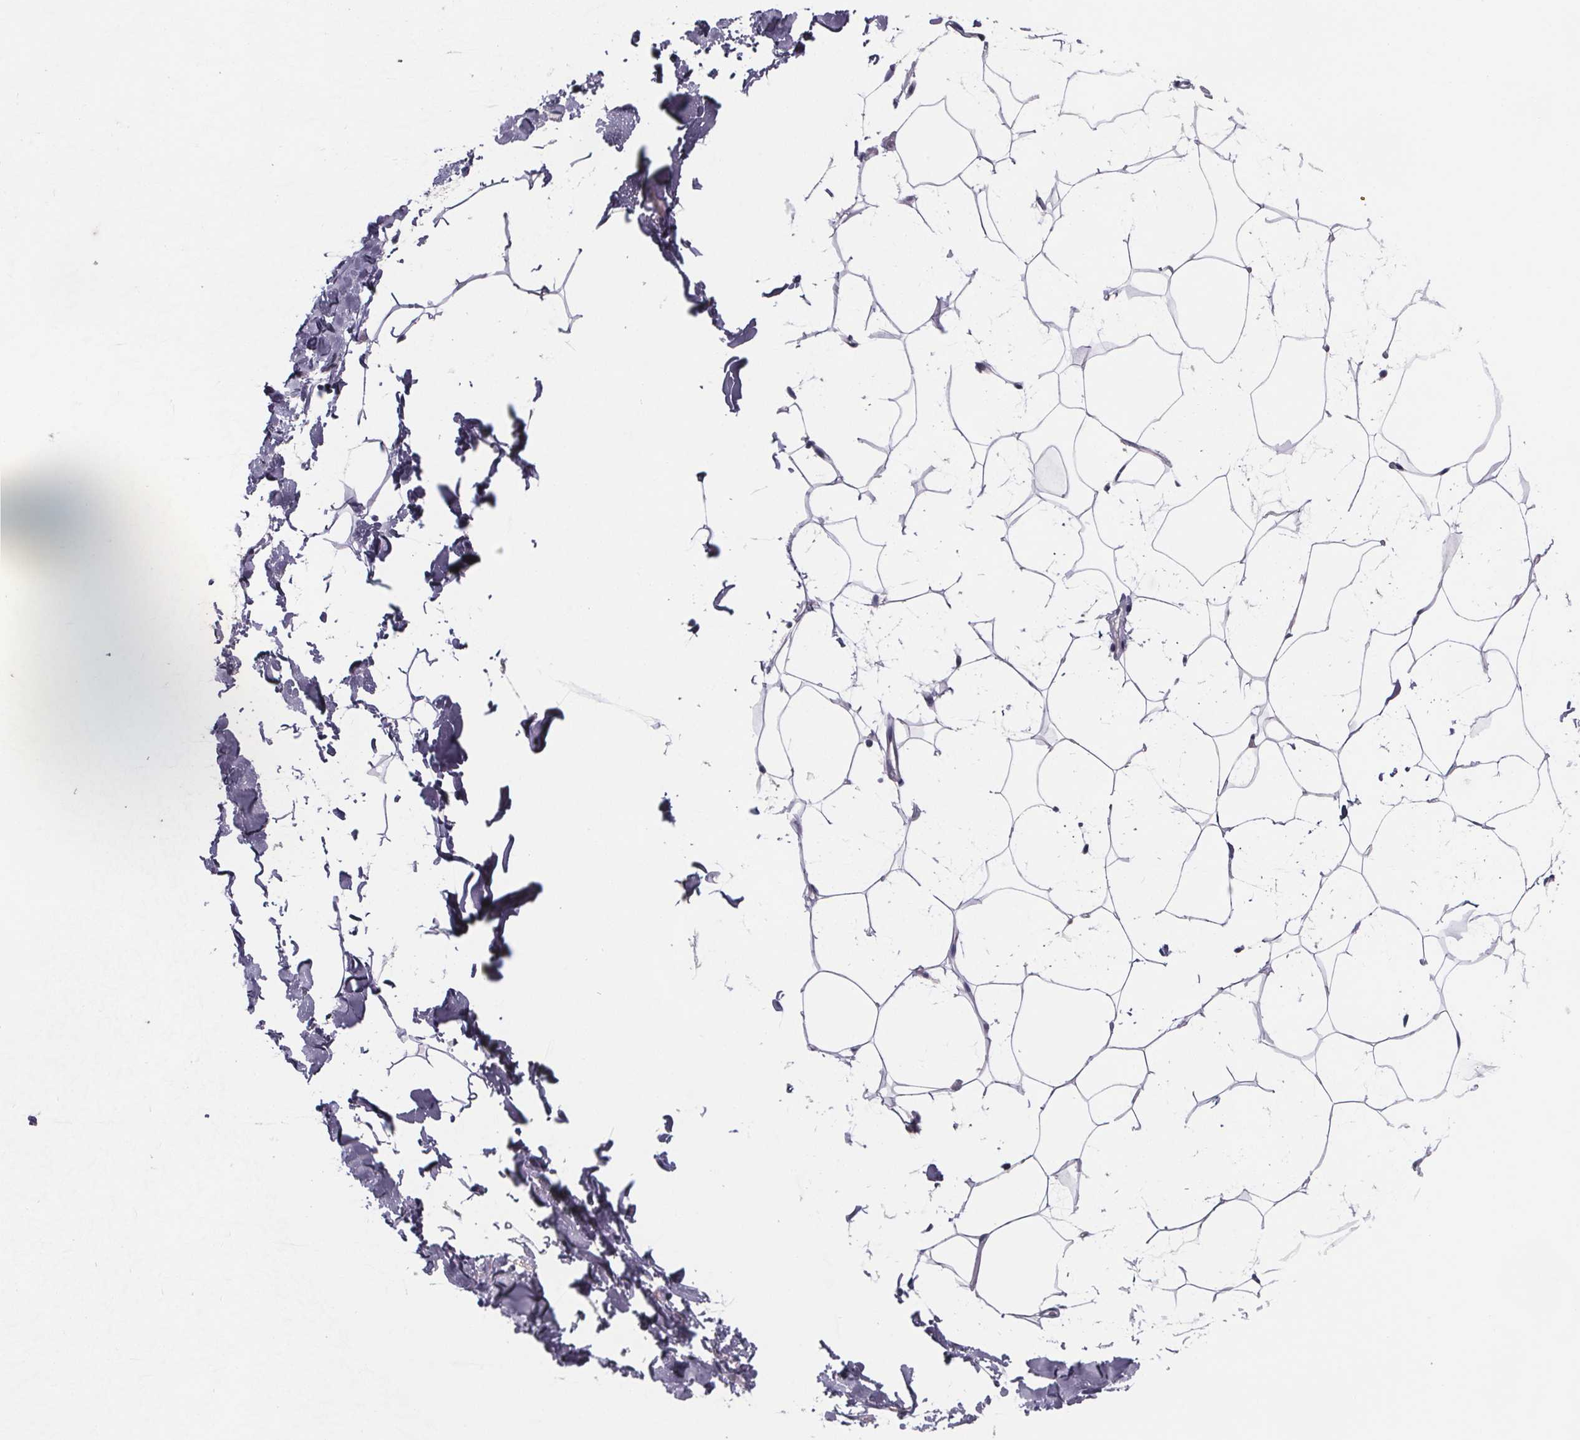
{"staining": {"intensity": "negative", "quantity": "none", "location": "none"}, "tissue": "breast", "cell_type": "Adipocytes", "image_type": "normal", "snomed": [{"axis": "morphology", "description": "Normal tissue, NOS"}, {"axis": "topography", "description": "Breast"}], "caption": "IHC micrograph of unremarkable breast stained for a protein (brown), which reveals no staining in adipocytes.", "gene": "PAH", "patient": {"sex": "female", "age": 32}}